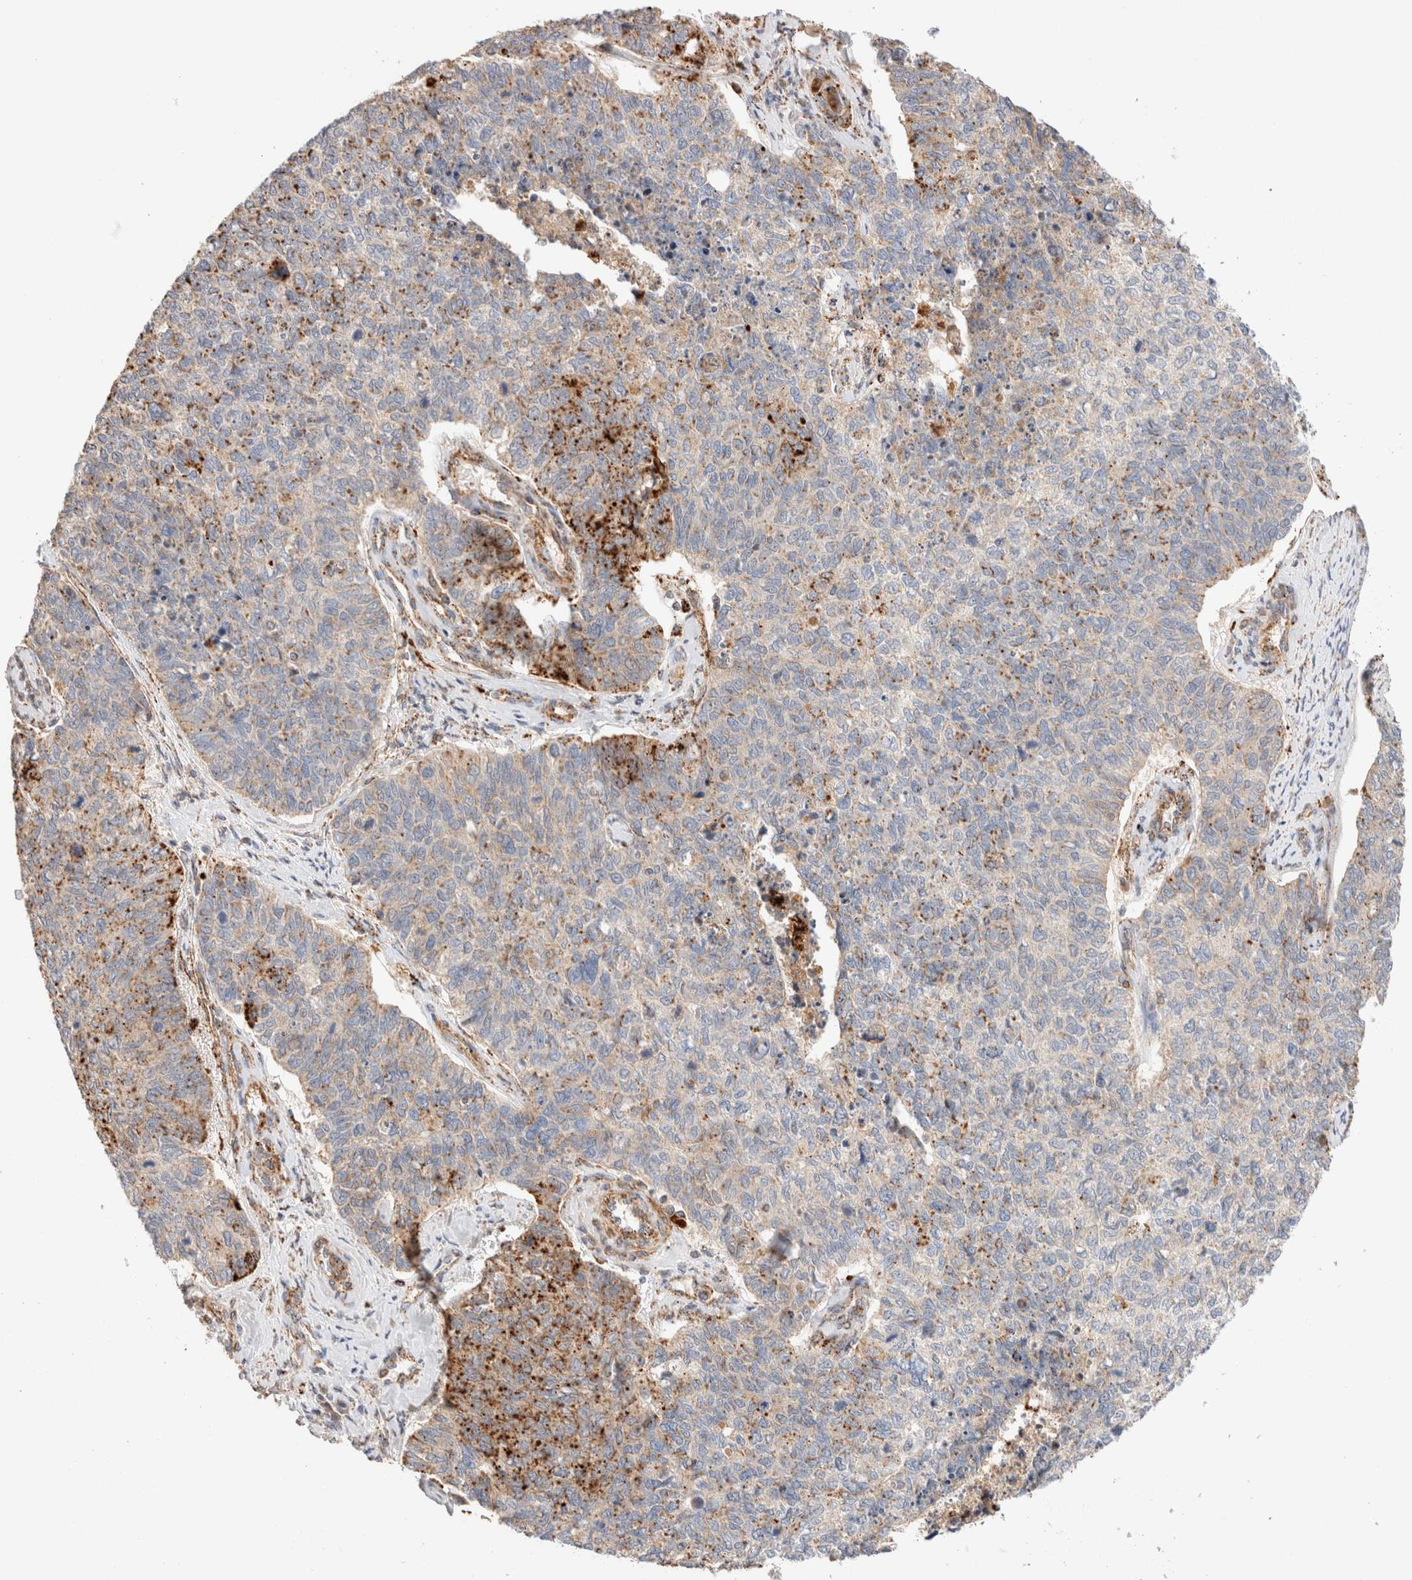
{"staining": {"intensity": "moderate", "quantity": "<25%", "location": "cytoplasmic/membranous"}, "tissue": "cervical cancer", "cell_type": "Tumor cells", "image_type": "cancer", "snomed": [{"axis": "morphology", "description": "Squamous cell carcinoma, NOS"}, {"axis": "topography", "description": "Cervix"}], "caption": "An immunohistochemistry histopathology image of tumor tissue is shown. Protein staining in brown labels moderate cytoplasmic/membranous positivity in cervical squamous cell carcinoma within tumor cells. (DAB IHC with brightfield microscopy, high magnification).", "gene": "RABEPK", "patient": {"sex": "female", "age": 63}}